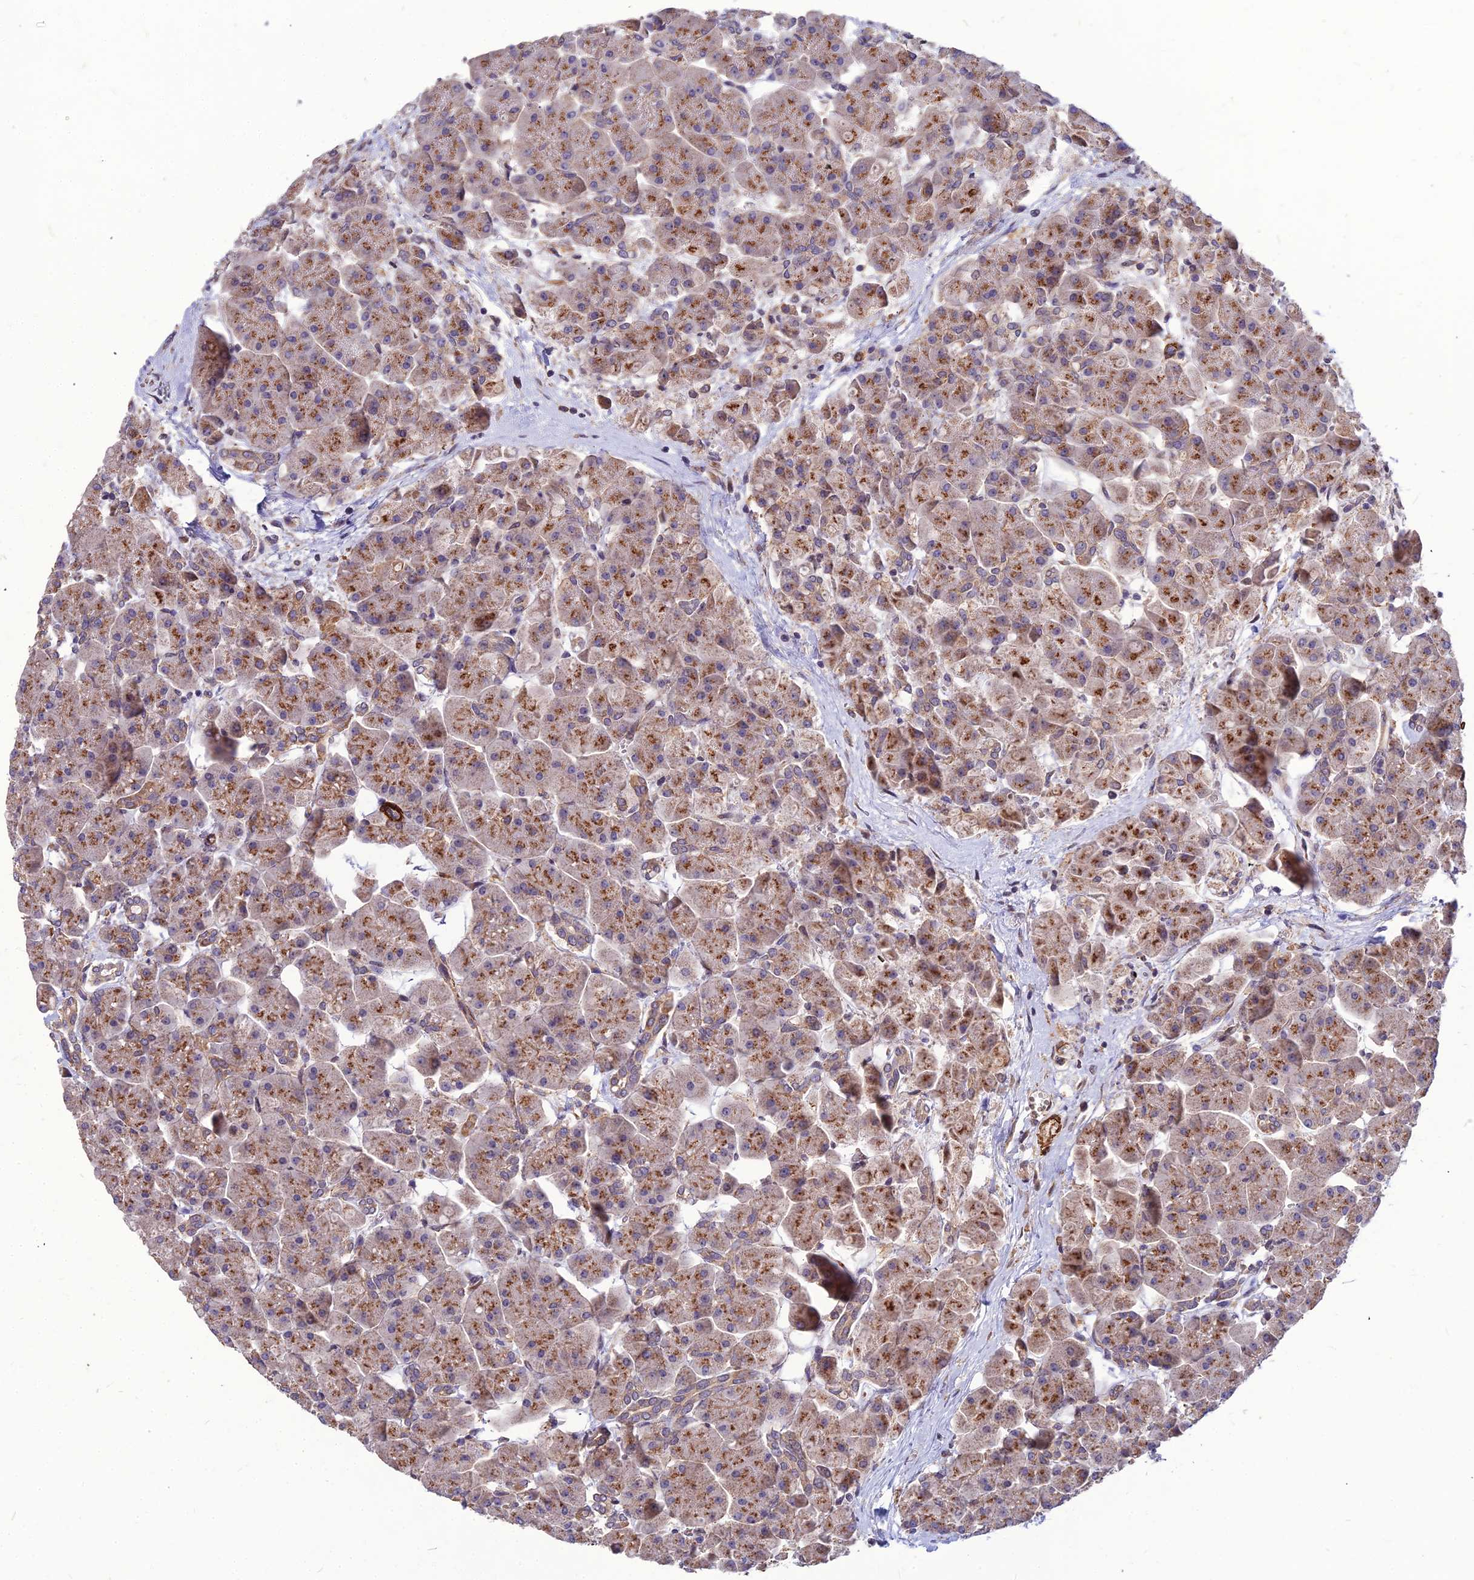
{"staining": {"intensity": "moderate", "quantity": ">75%", "location": "cytoplasmic/membranous"}, "tissue": "pancreas", "cell_type": "Exocrine glandular cells", "image_type": "normal", "snomed": [{"axis": "morphology", "description": "Normal tissue, NOS"}, {"axis": "topography", "description": "Pancreas"}], "caption": "Immunohistochemistry (IHC) (DAB) staining of normal human pancreas exhibits moderate cytoplasmic/membranous protein expression in approximately >75% of exocrine glandular cells.", "gene": "LEKR1", "patient": {"sex": "male", "age": 66}}